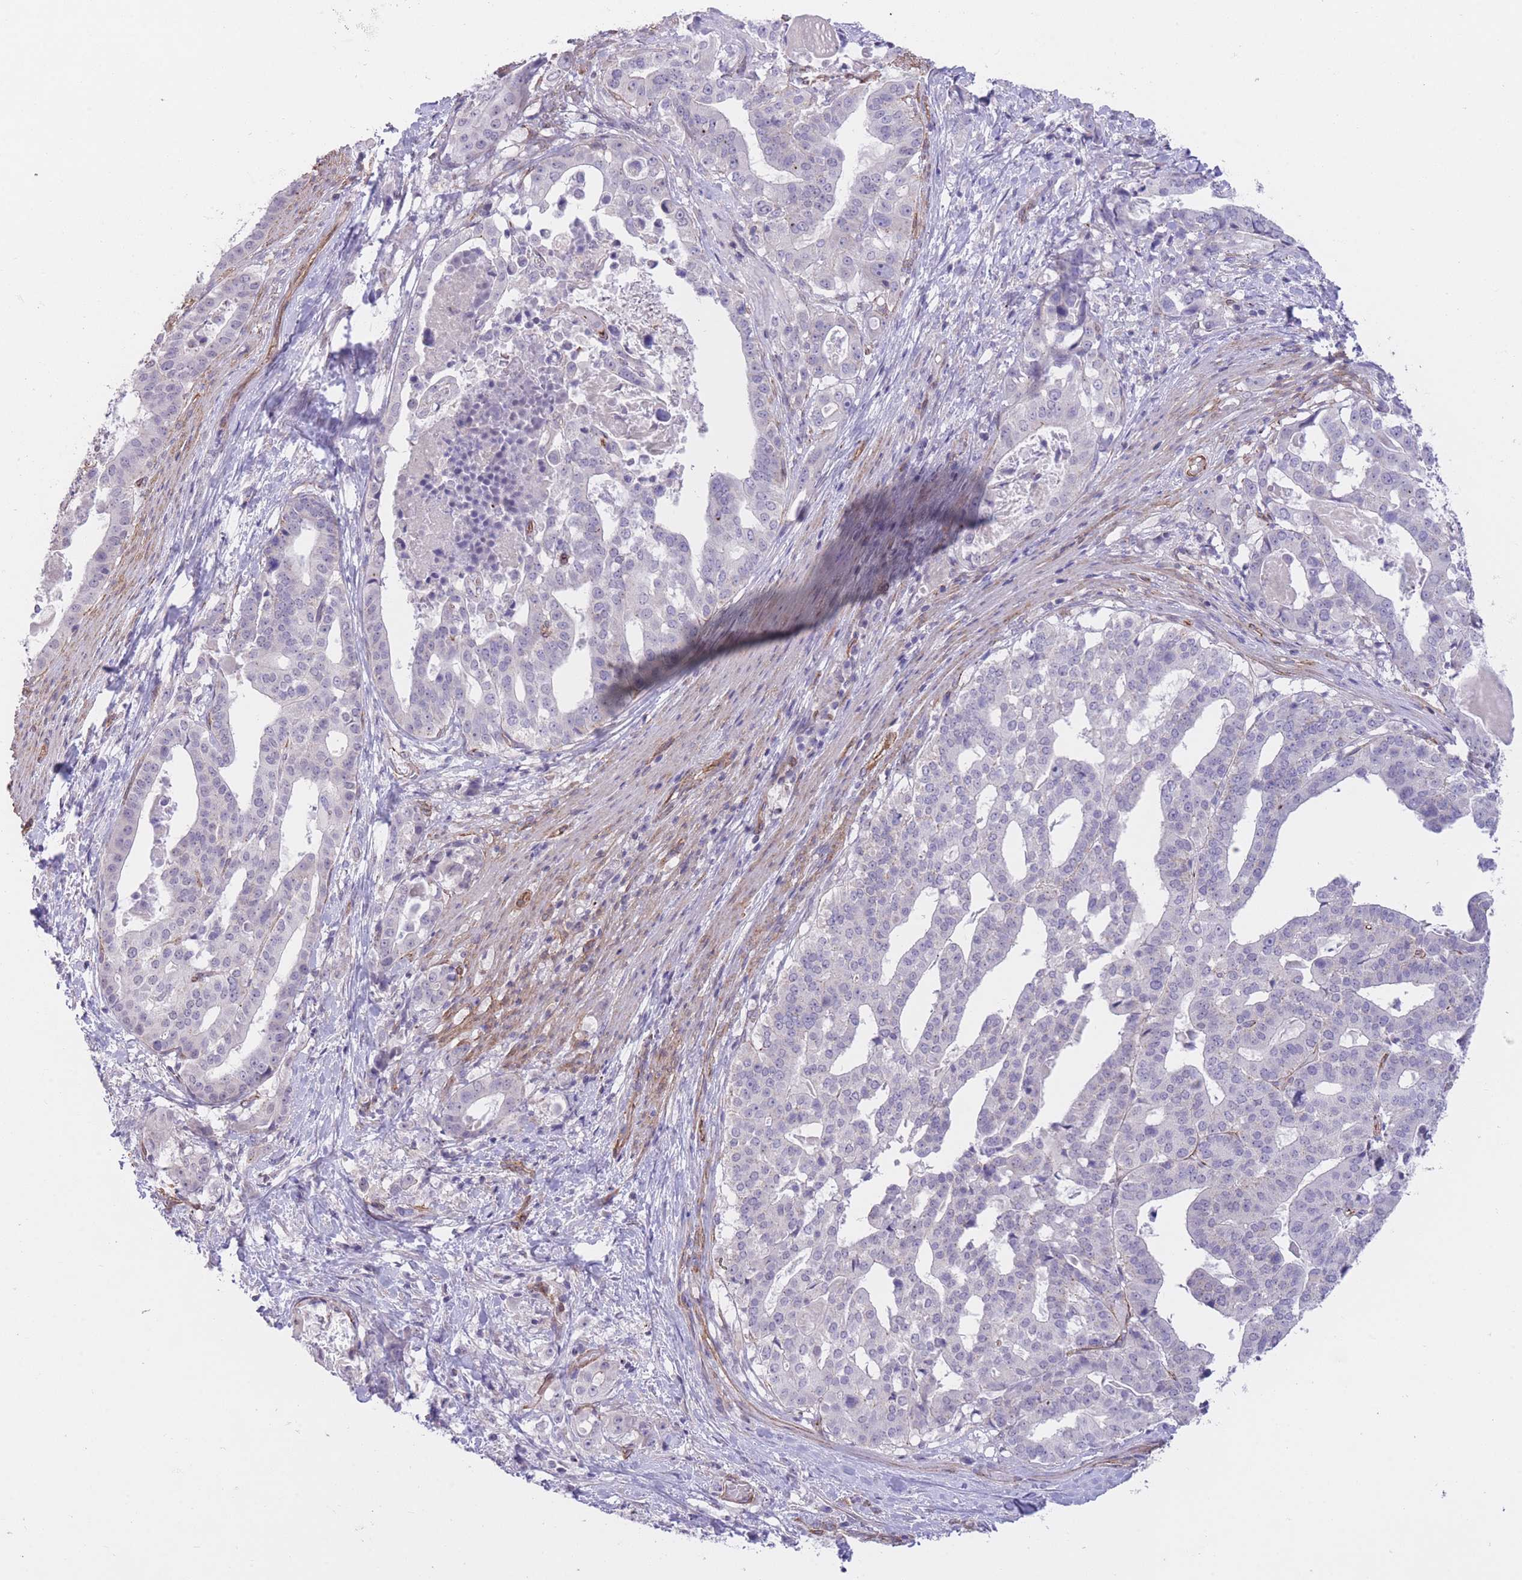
{"staining": {"intensity": "negative", "quantity": "none", "location": "none"}, "tissue": "stomach cancer", "cell_type": "Tumor cells", "image_type": "cancer", "snomed": [{"axis": "morphology", "description": "Adenocarcinoma, NOS"}, {"axis": "topography", "description": "Stomach"}], "caption": "Human stomach cancer stained for a protein using immunohistochemistry (IHC) reveals no staining in tumor cells.", "gene": "QTRT1", "patient": {"sex": "male", "age": 48}}